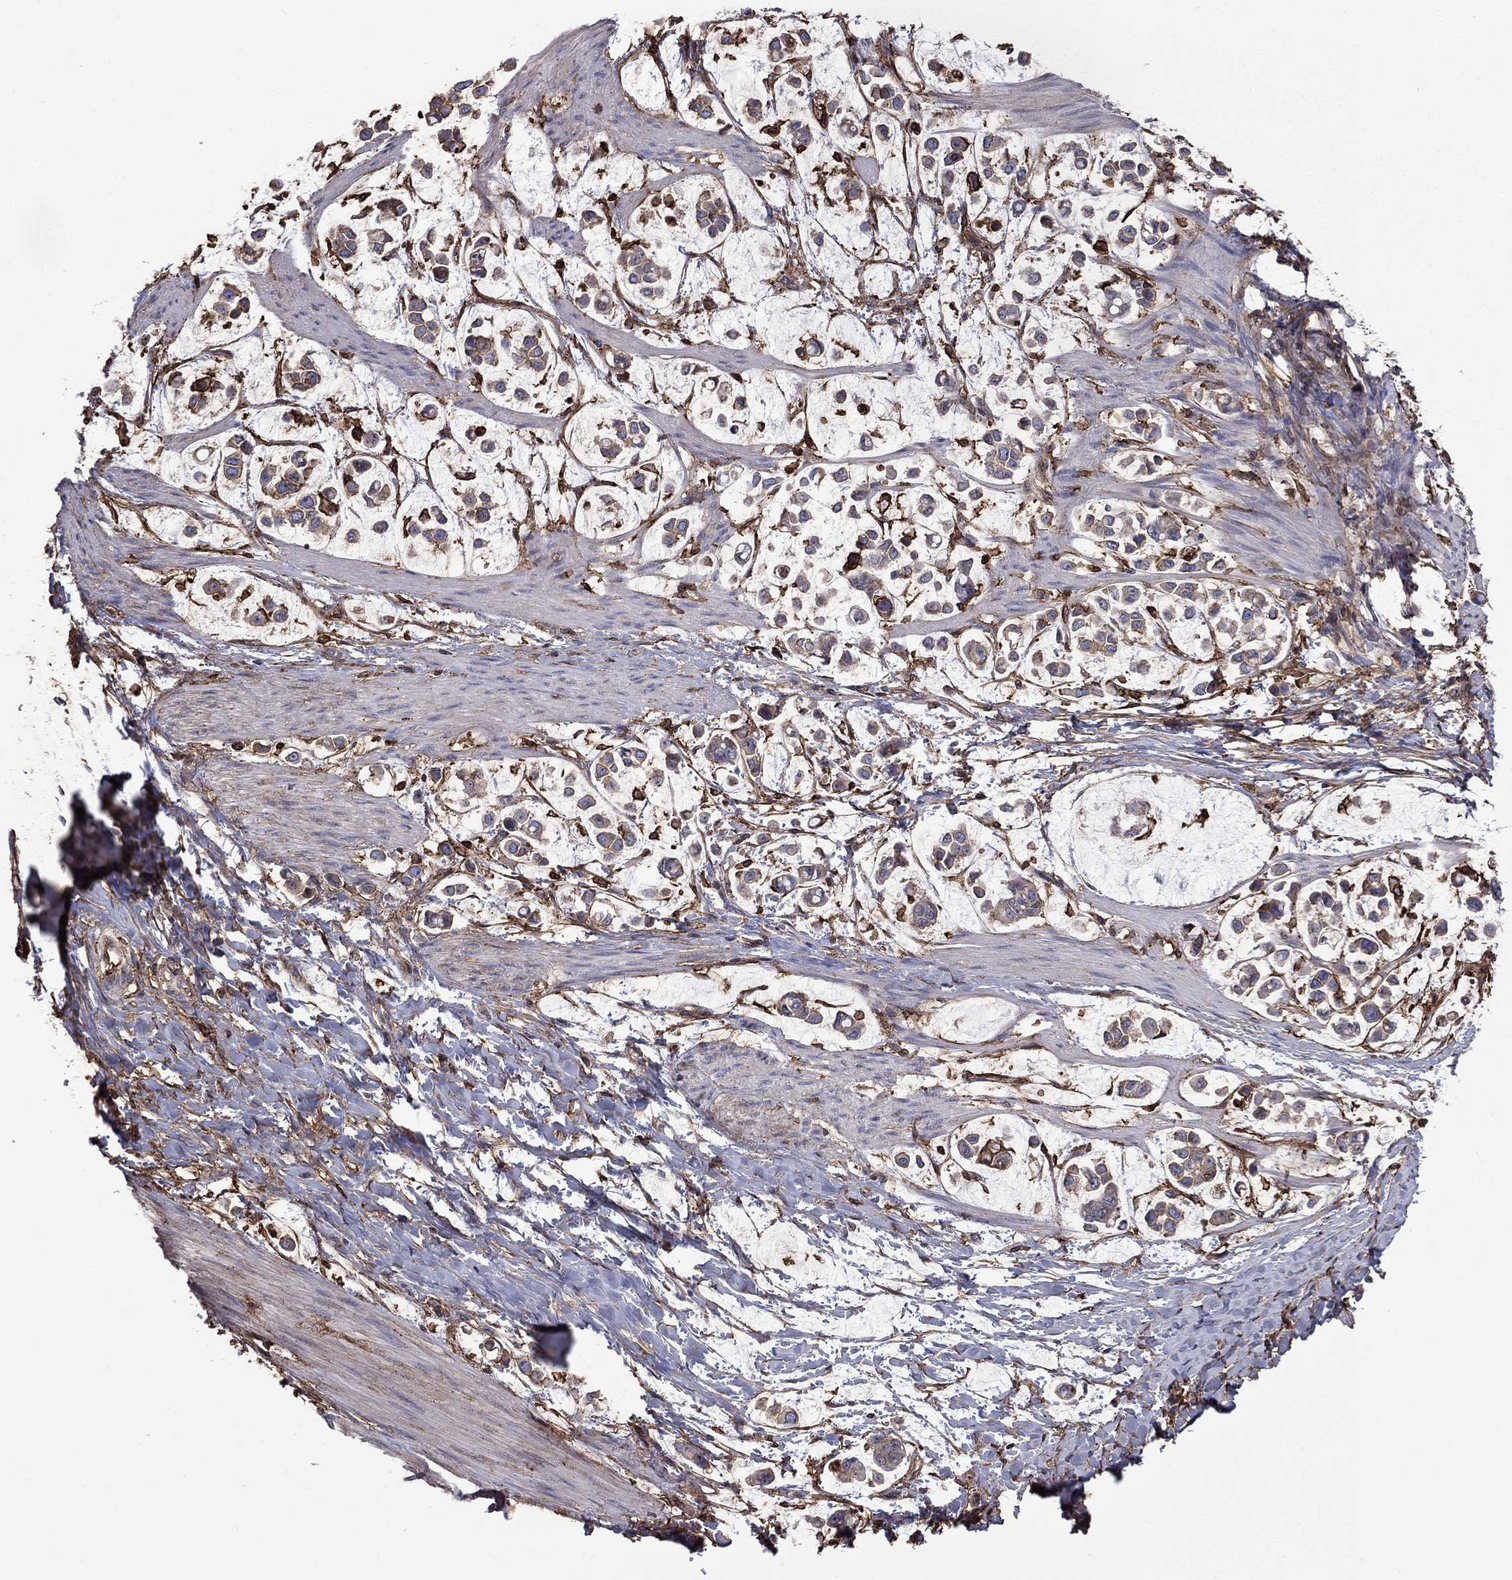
{"staining": {"intensity": "moderate", "quantity": "<25%", "location": "cytoplasmic/membranous"}, "tissue": "stomach cancer", "cell_type": "Tumor cells", "image_type": "cancer", "snomed": [{"axis": "morphology", "description": "Adenocarcinoma, NOS"}, {"axis": "topography", "description": "Stomach"}], "caption": "Human stomach adenocarcinoma stained with a brown dye exhibits moderate cytoplasmic/membranous positive expression in about <25% of tumor cells.", "gene": "PLAU", "patient": {"sex": "male", "age": 82}}